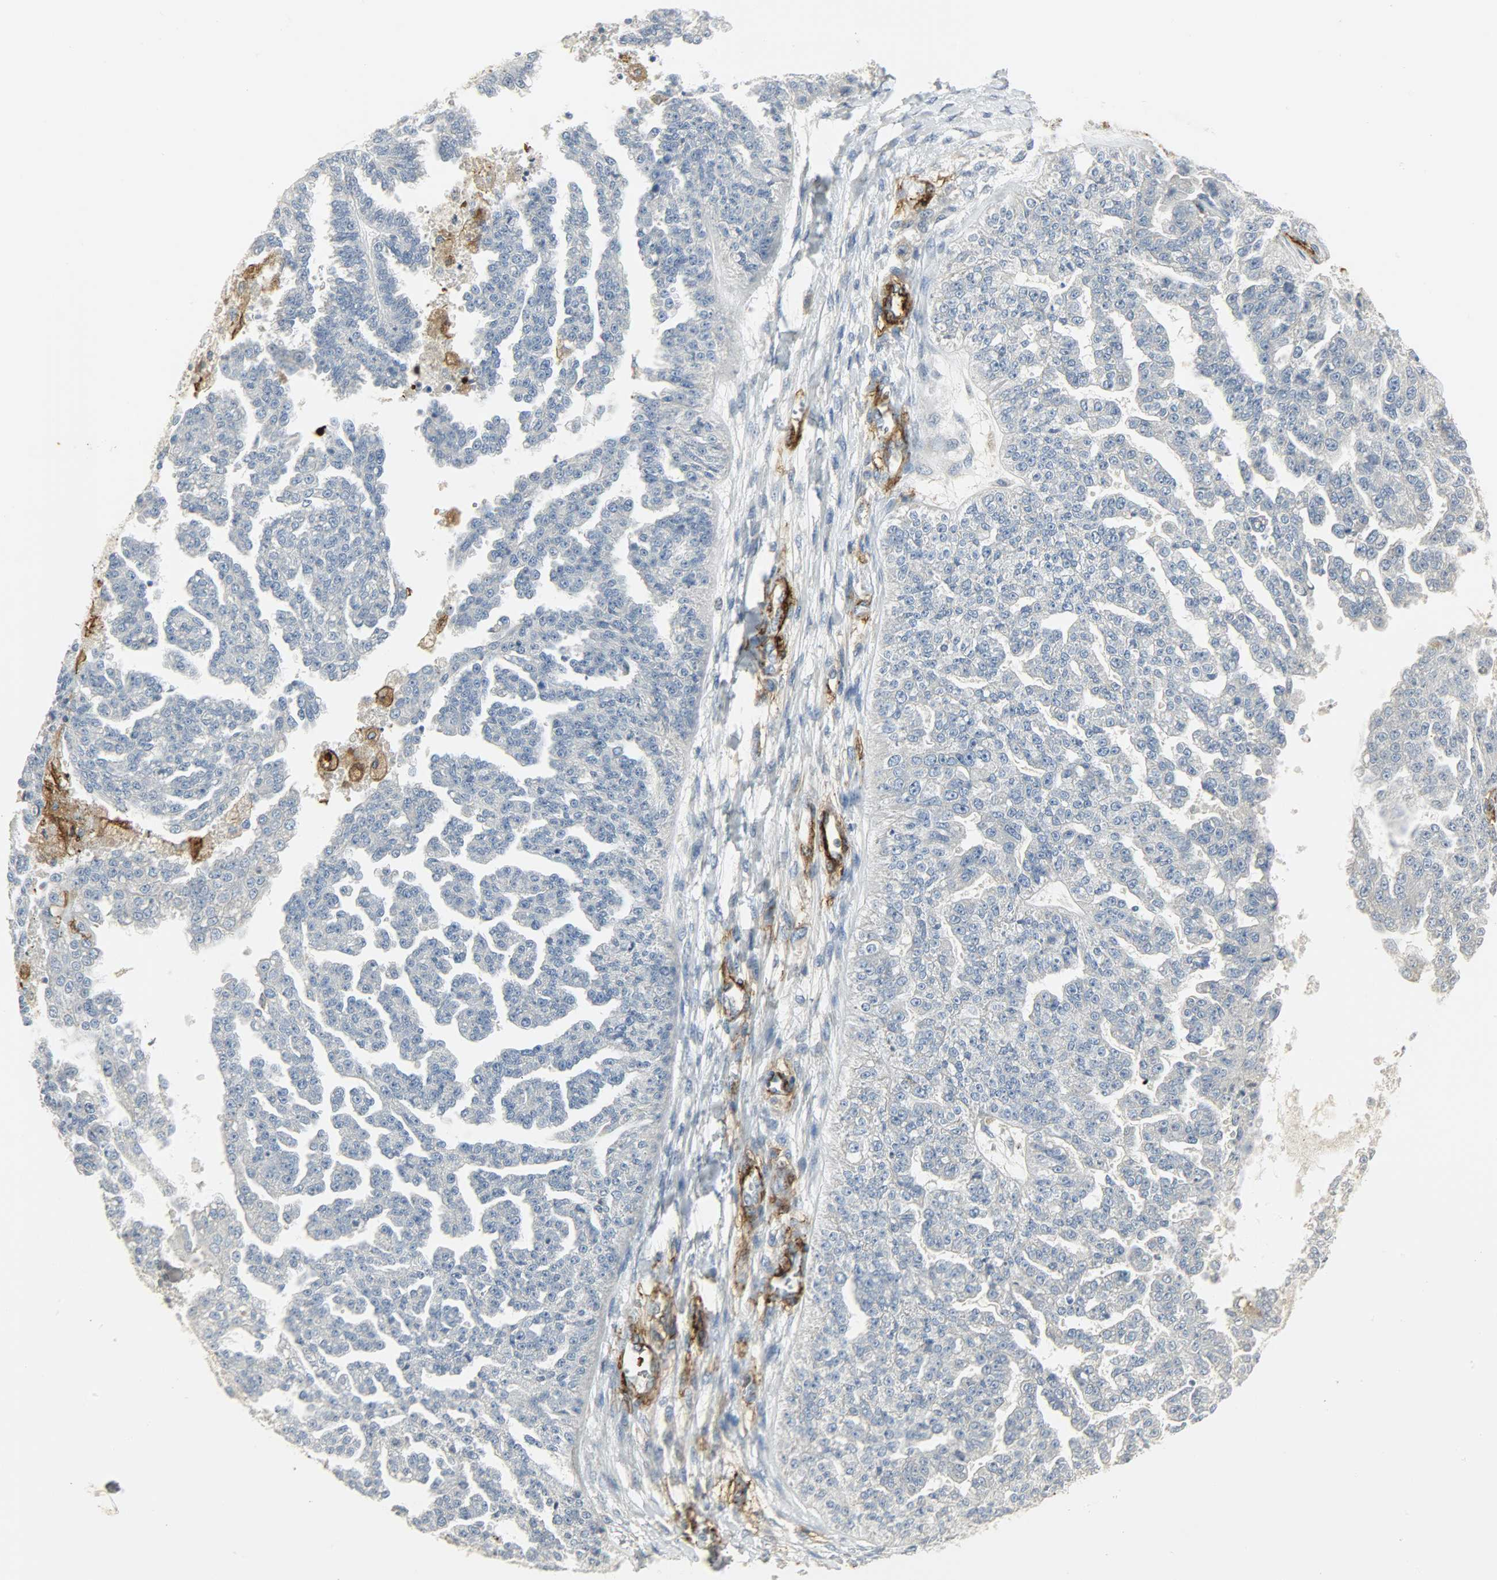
{"staining": {"intensity": "negative", "quantity": "none", "location": "none"}, "tissue": "ovarian cancer", "cell_type": "Tumor cells", "image_type": "cancer", "snomed": [{"axis": "morphology", "description": "Cystadenocarcinoma, serous, NOS"}, {"axis": "topography", "description": "Ovary"}], "caption": "Immunohistochemical staining of human ovarian cancer displays no significant positivity in tumor cells.", "gene": "ENPEP", "patient": {"sex": "female", "age": 58}}